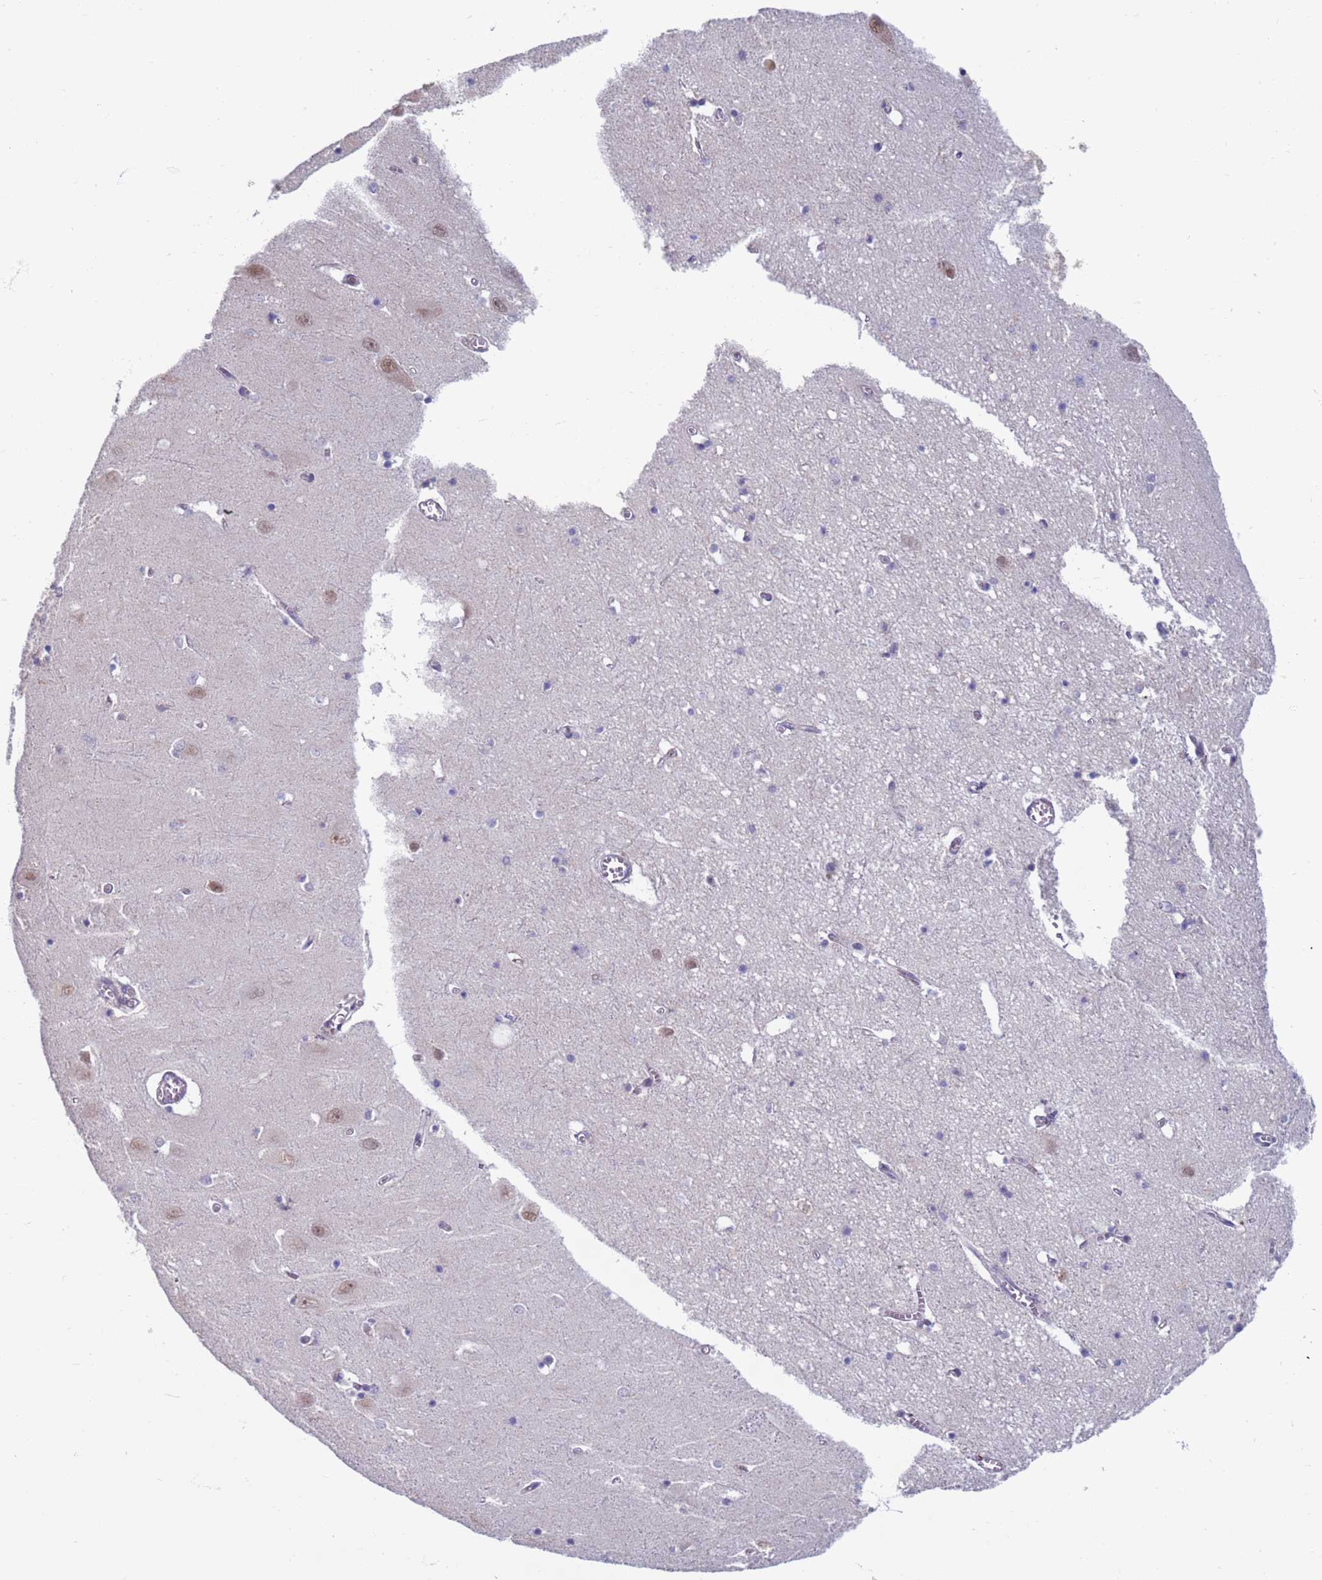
{"staining": {"intensity": "negative", "quantity": "none", "location": "none"}, "tissue": "hippocampus", "cell_type": "Glial cells", "image_type": "normal", "snomed": [{"axis": "morphology", "description": "Normal tissue, NOS"}, {"axis": "topography", "description": "Hippocampus"}], "caption": "An image of human hippocampus is negative for staining in glial cells. (DAB (3,3'-diaminobenzidine) immunohistochemistry with hematoxylin counter stain).", "gene": "SAE1", "patient": {"sex": "male", "age": 70}}